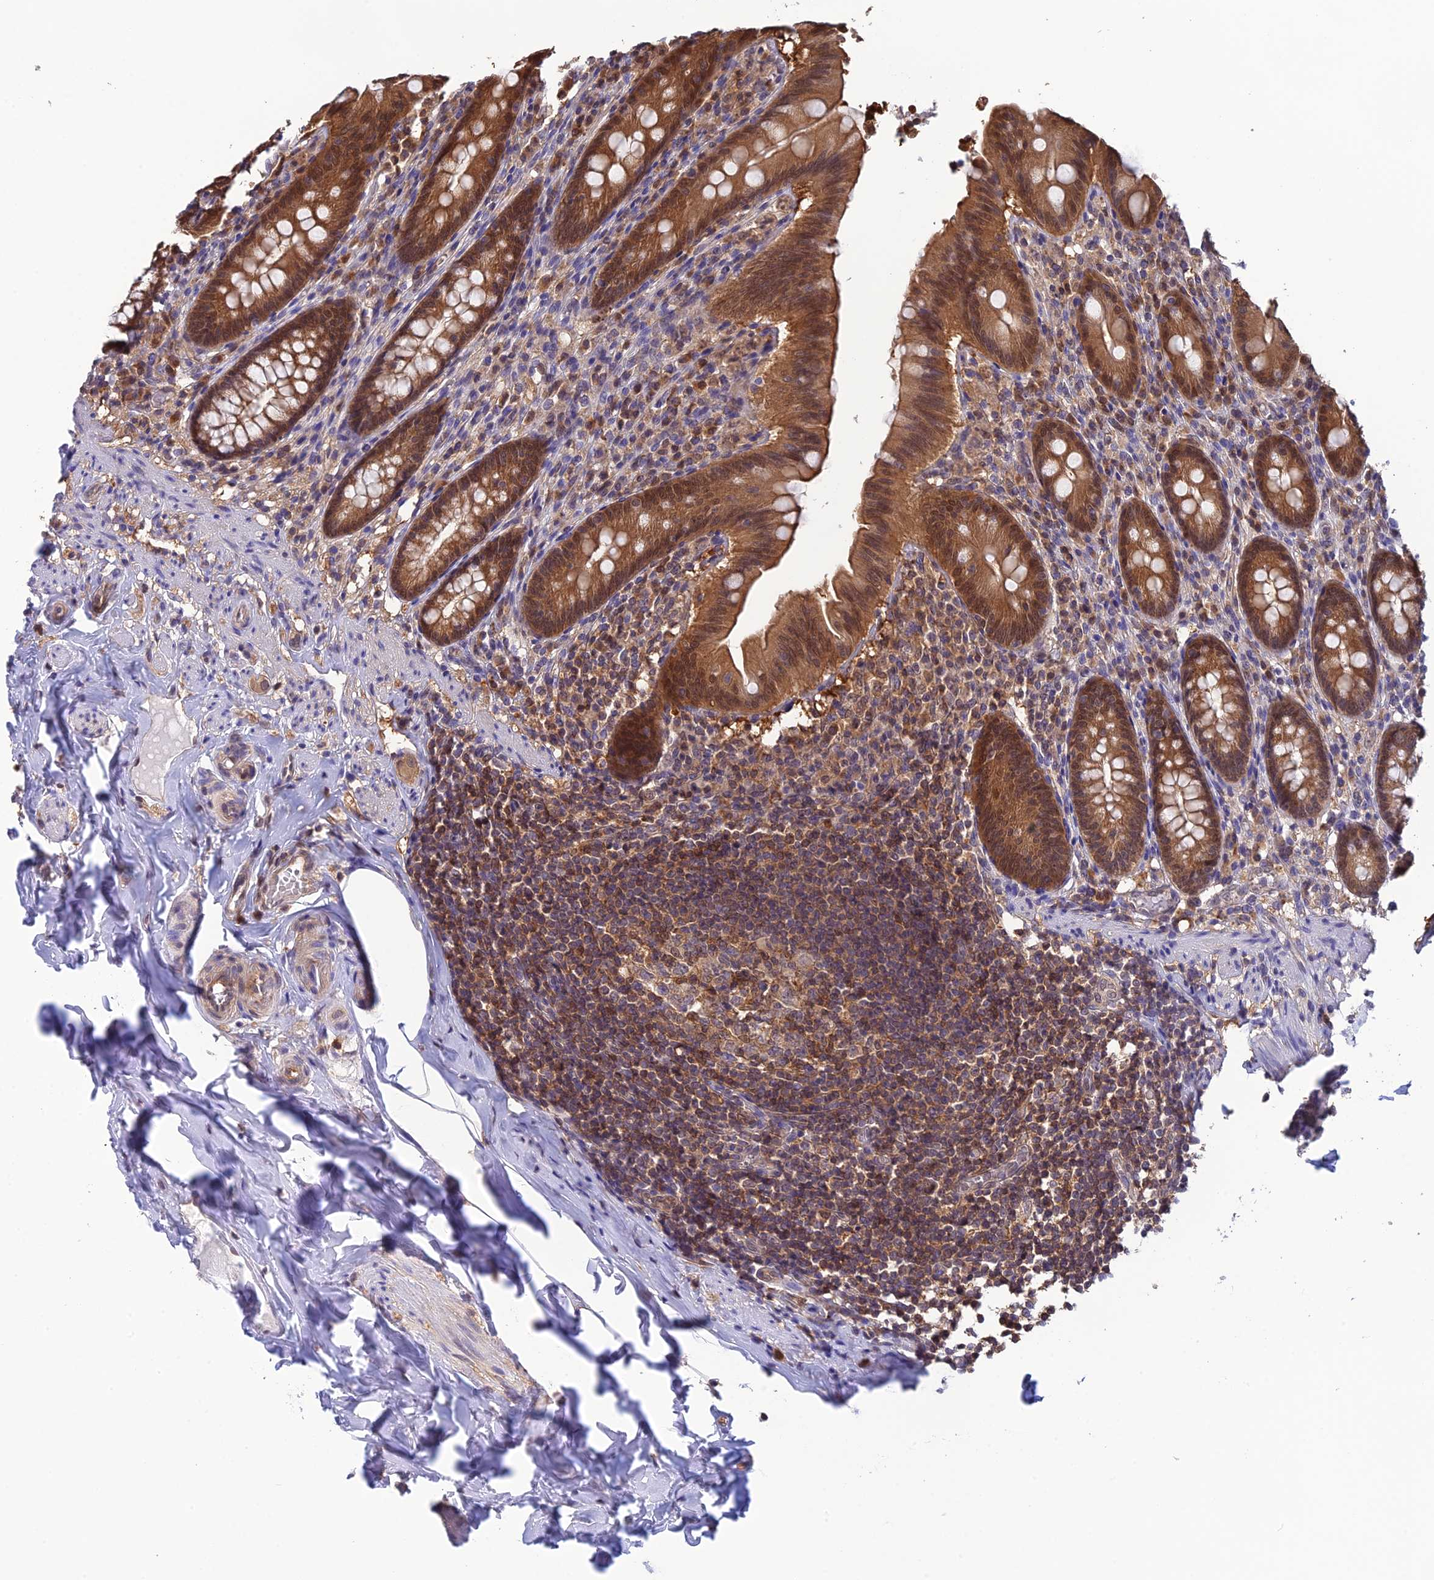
{"staining": {"intensity": "moderate", "quantity": ">75%", "location": "cytoplasmic/membranous,nuclear"}, "tissue": "appendix", "cell_type": "Glandular cells", "image_type": "normal", "snomed": [{"axis": "morphology", "description": "Normal tissue, NOS"}, {"axis": "topography", "description": "Appendix"}], "caption": "Immunohistochemical staining of benign appendix demonstrates >75% levels of moderate cytoplasmic/membranous,nuclear protein positivity in approximately >75% of glandular cells. (DAB (3,3'-diaminobenzidine) IHC, brown staining for protein, blue staining for nuclei).", "gene": "HINT1", "patient": {"sex": "male", "age": 55}}